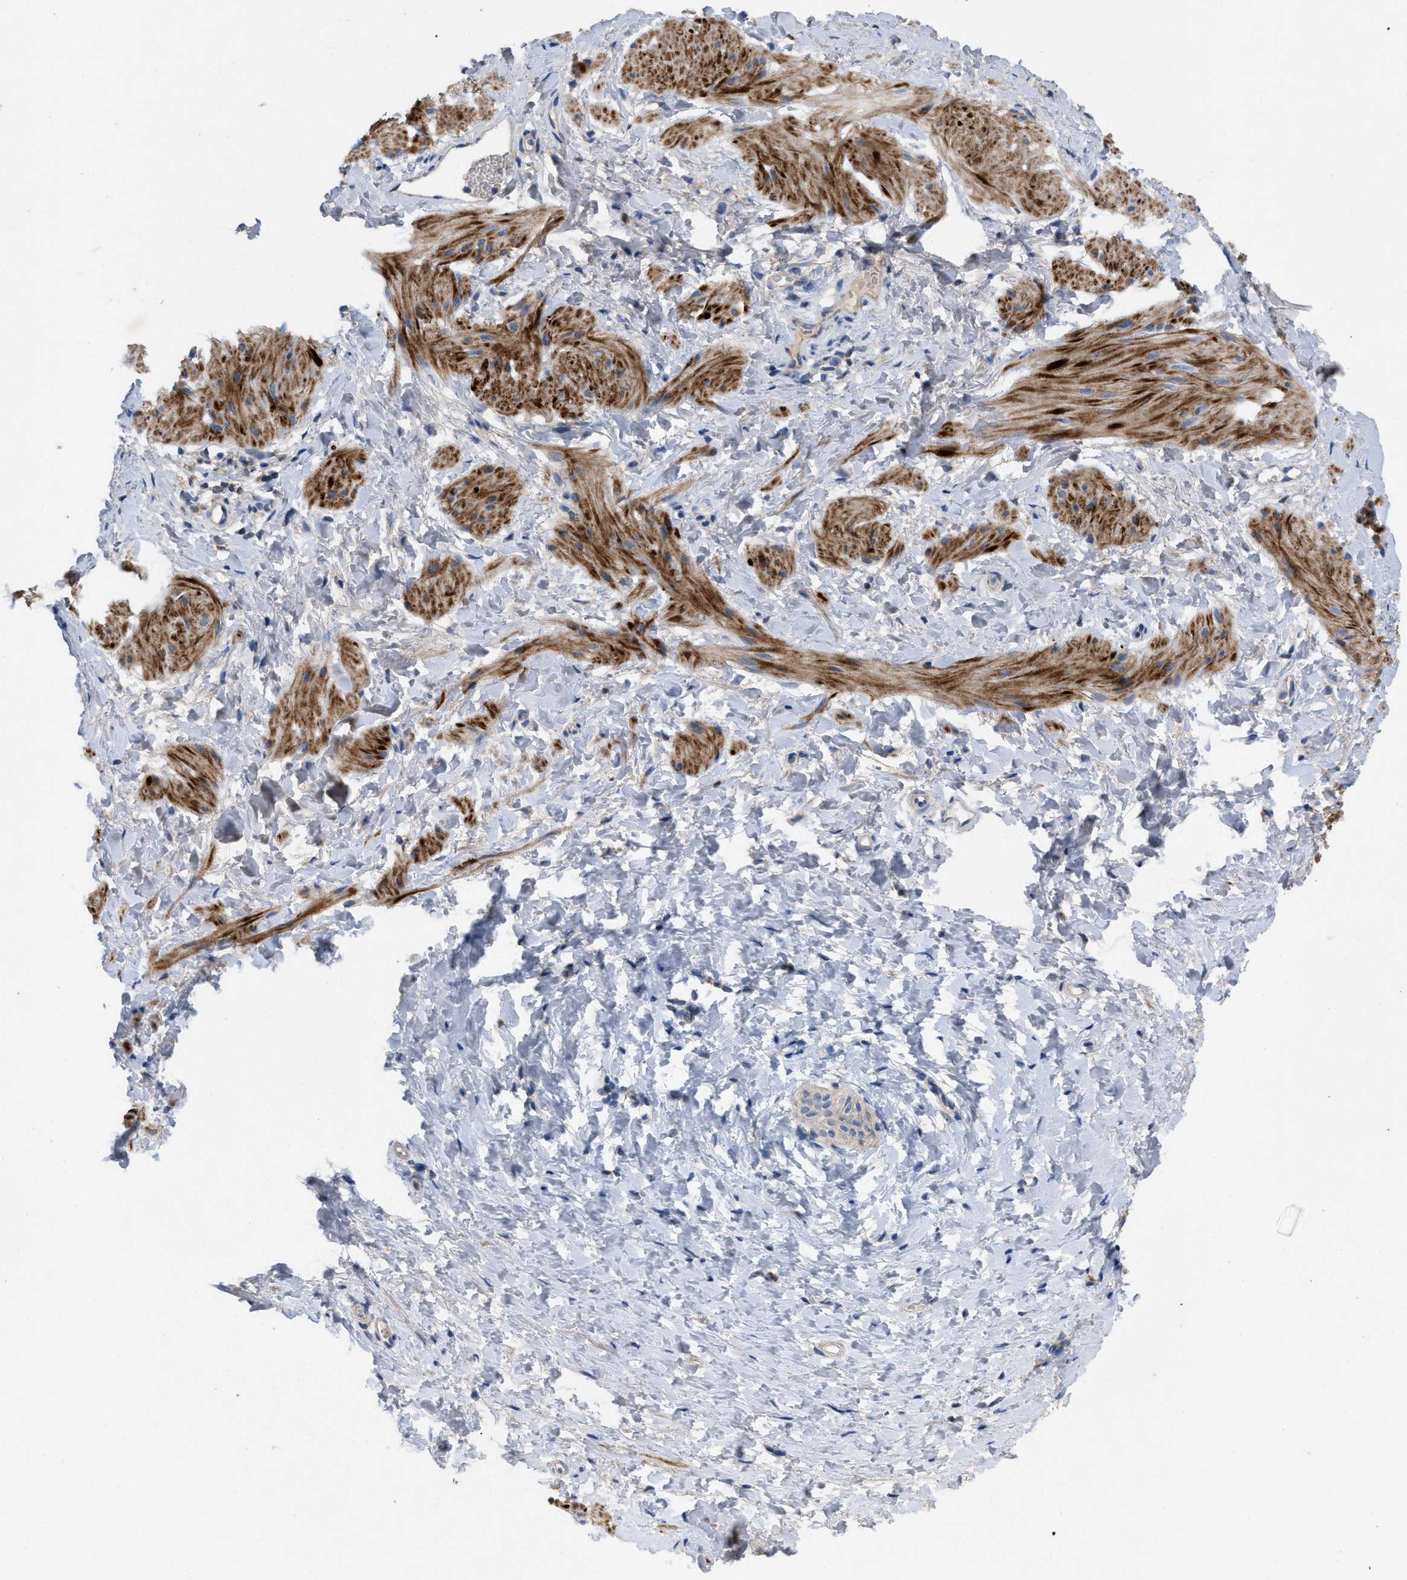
{"staining": {"intensity": "moderate", "quantity": ">75%", "location": "cytoplasmic/membranous"}, "tissue": "smooth muscle", "cell_type": "Smooth muscle cells", "image_type": "normal", "snomed": [{"axis": "morphology", "description": "Normal tissue, NOS"}, {"axis": "topography", "description": "Smooth muscle"}], "caption": "This is an image of immunohistochemistry staining of normal smooth muscle, which shows moderate expression in the cytoplasmic/membranous of smooth muscle cells.", "gene": "PLPPR5", "patient": {"sex": "male", "age": 16}}